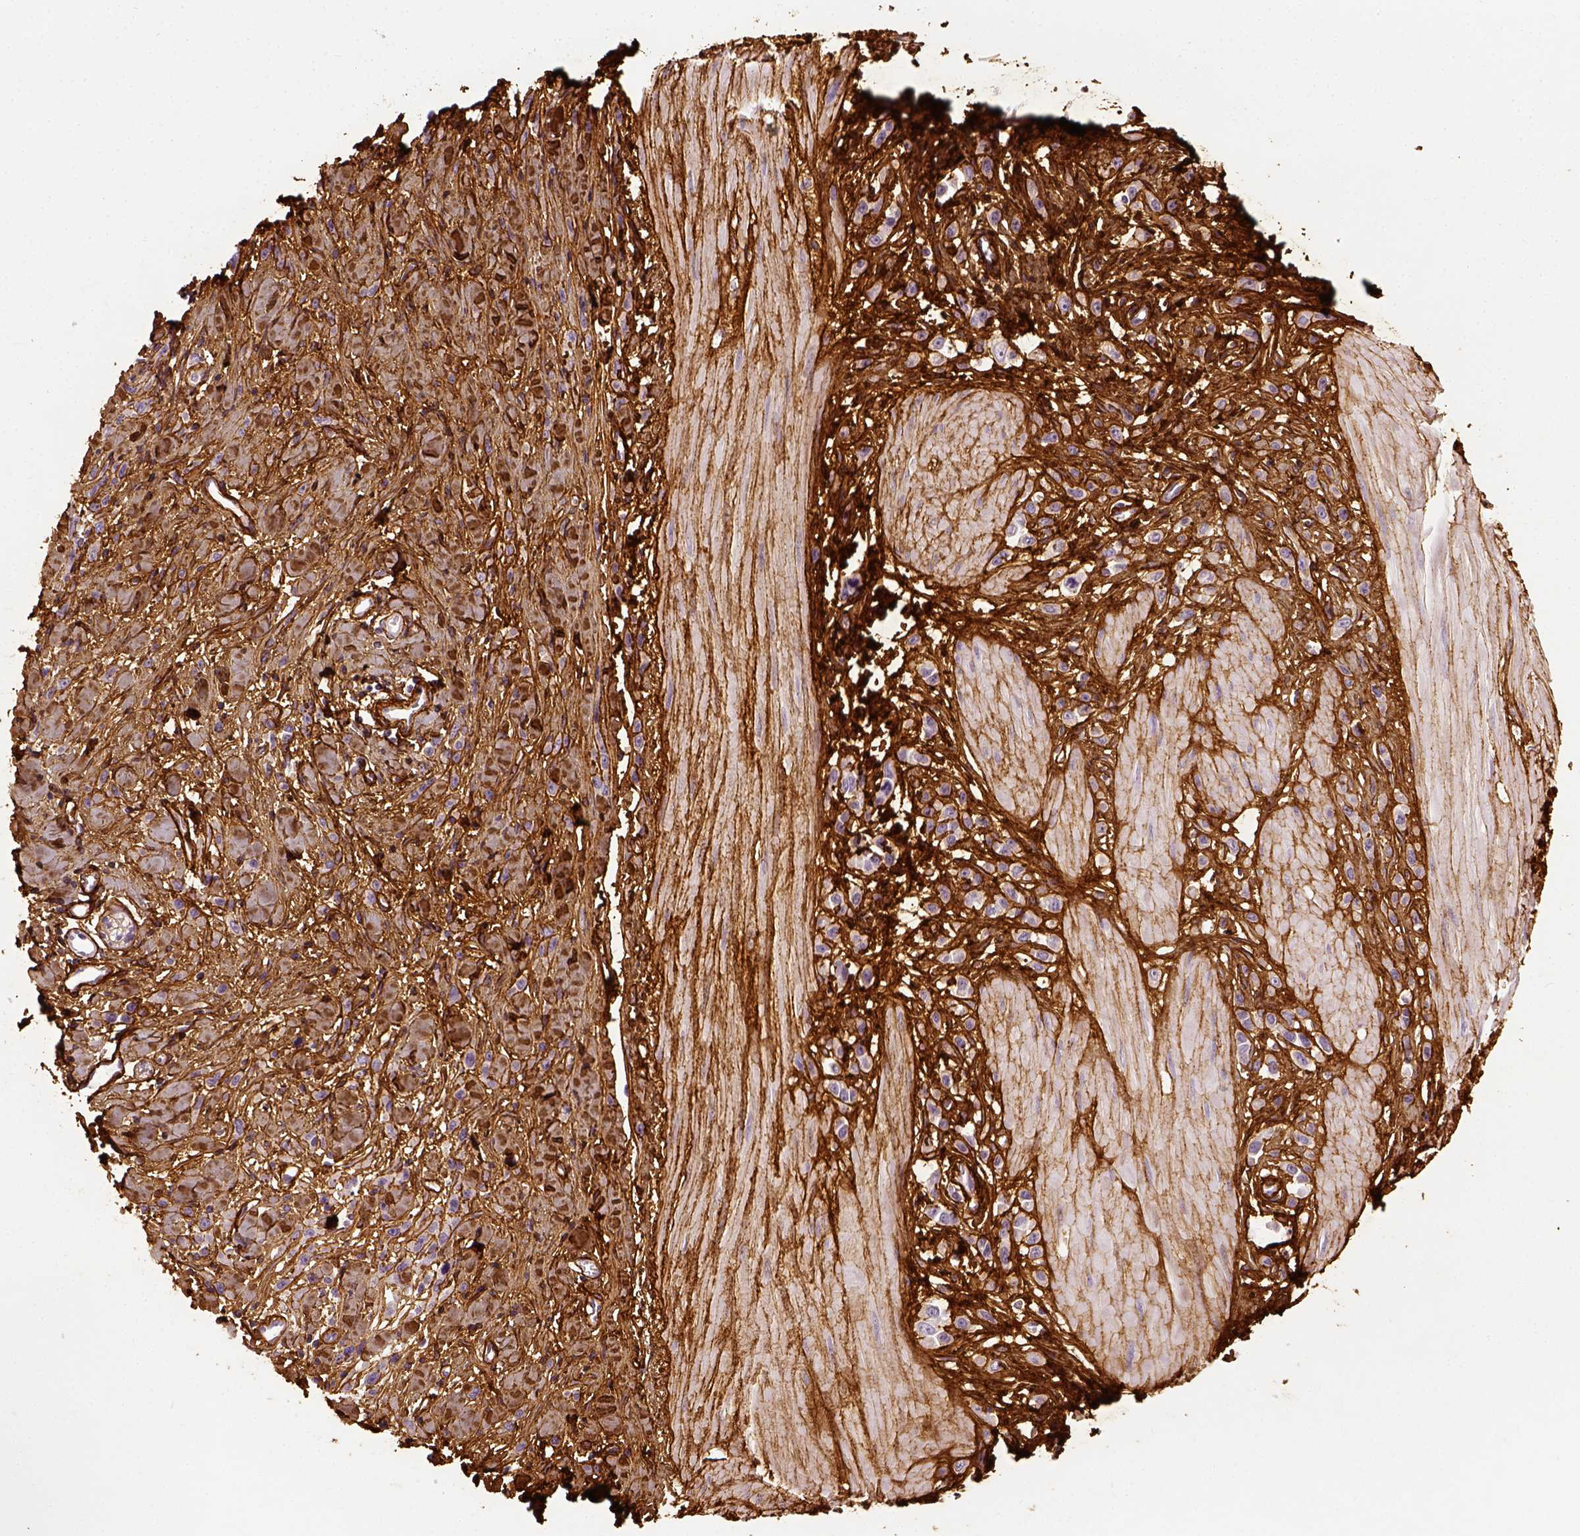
{"staining": {"intensity": "negative", "quantity": "none", "location": "none"}, "tissue": "stomach cancer", "cell_type": "Tumor cells", "image_type": "cancer", "snomed": [{"axis": "morphology", "description": "Adenocarcinoma, NOS"}, {"axis": "topography", "description": "Stomach"}], "caption": "Photomicrograph shows no protein staining in tumor cells of stomach adenocarcinoma tissue.", "gene": "COL6A2", "patient": {"sex": "male", "age": 47}}